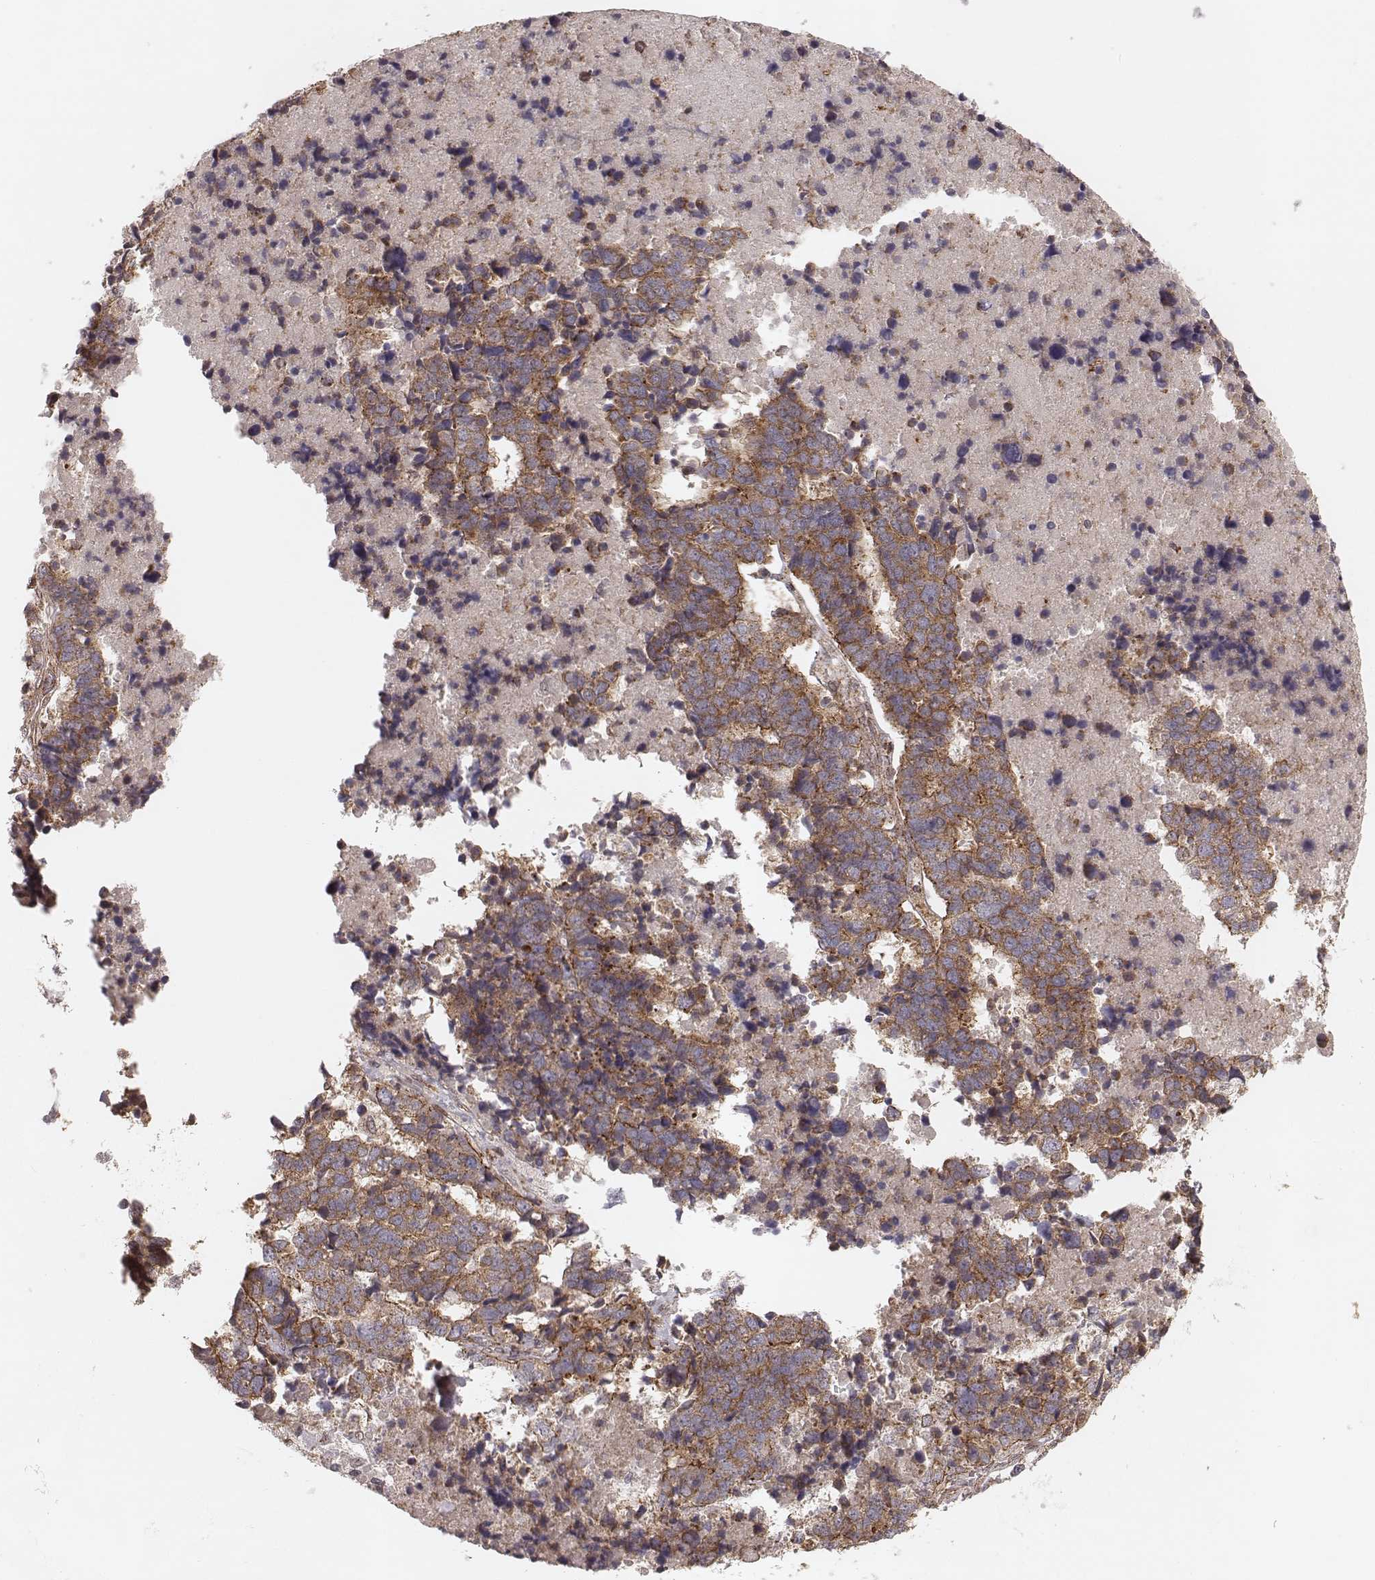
{"staining": {"intensity": "moderate", "quantity": "25%-75%", "location": "cytoplasmic/membranous"}, "tissue": "stomach cancer", "cell_type": "Tumor cells", "image_type": "cancer", "snomed": [{"axis": "morphology", "description": "Adenocarcinoma, NOS"}, {"axis": "topography", "description": "Stomach"}], "caption": "Moderate cytoplasmic/membranous positivity for a protein is identified in approximately 25%-75% of tumor cells of stomach adenocarcinoma using immunohistochemistry (IHC).", "gene": "NDUFA7", "patient": {"sex": "male", "age": 69}}